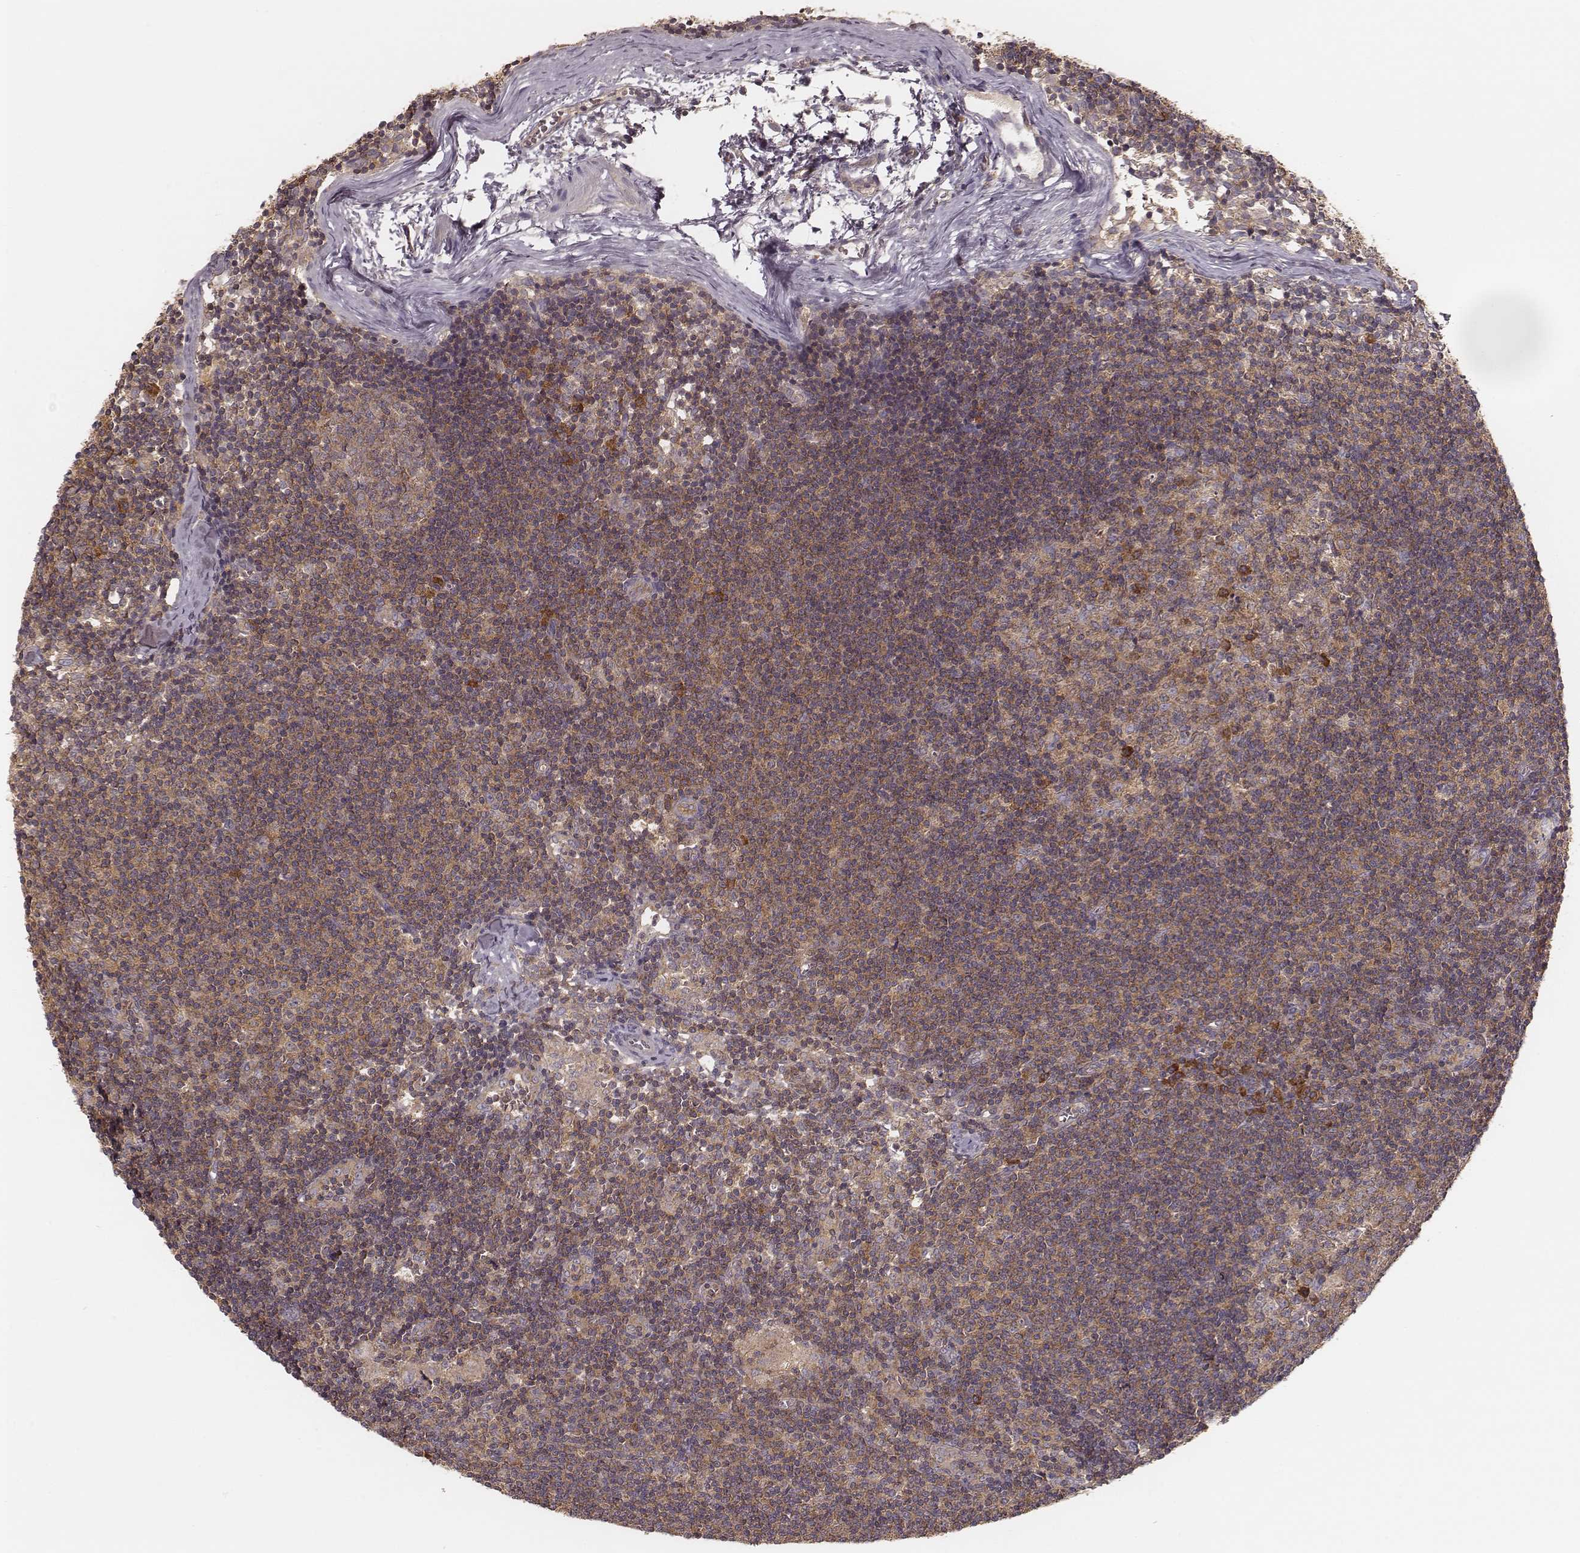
{"staining": {"intensity": "moderate", "quantity": ">75%", "location": "cytoplasmic/membranous"}, "tissue": "lymph node", "cell_type": "Germinal center cells", "image_type": "normal", "snomed": [{"axis": "morphology", "description": "Normal tissue, NOS"}, {"axis": "topography", "description": "Lymph node"}], "caption": "Immunohistochemical staining of benign human lymph node displays medium levels of moderate cytoplasmic/membranous staining in about >75% of germinal center cells.", "gene": "CARS1", "patient": {"sex": "female", "age": 52}}